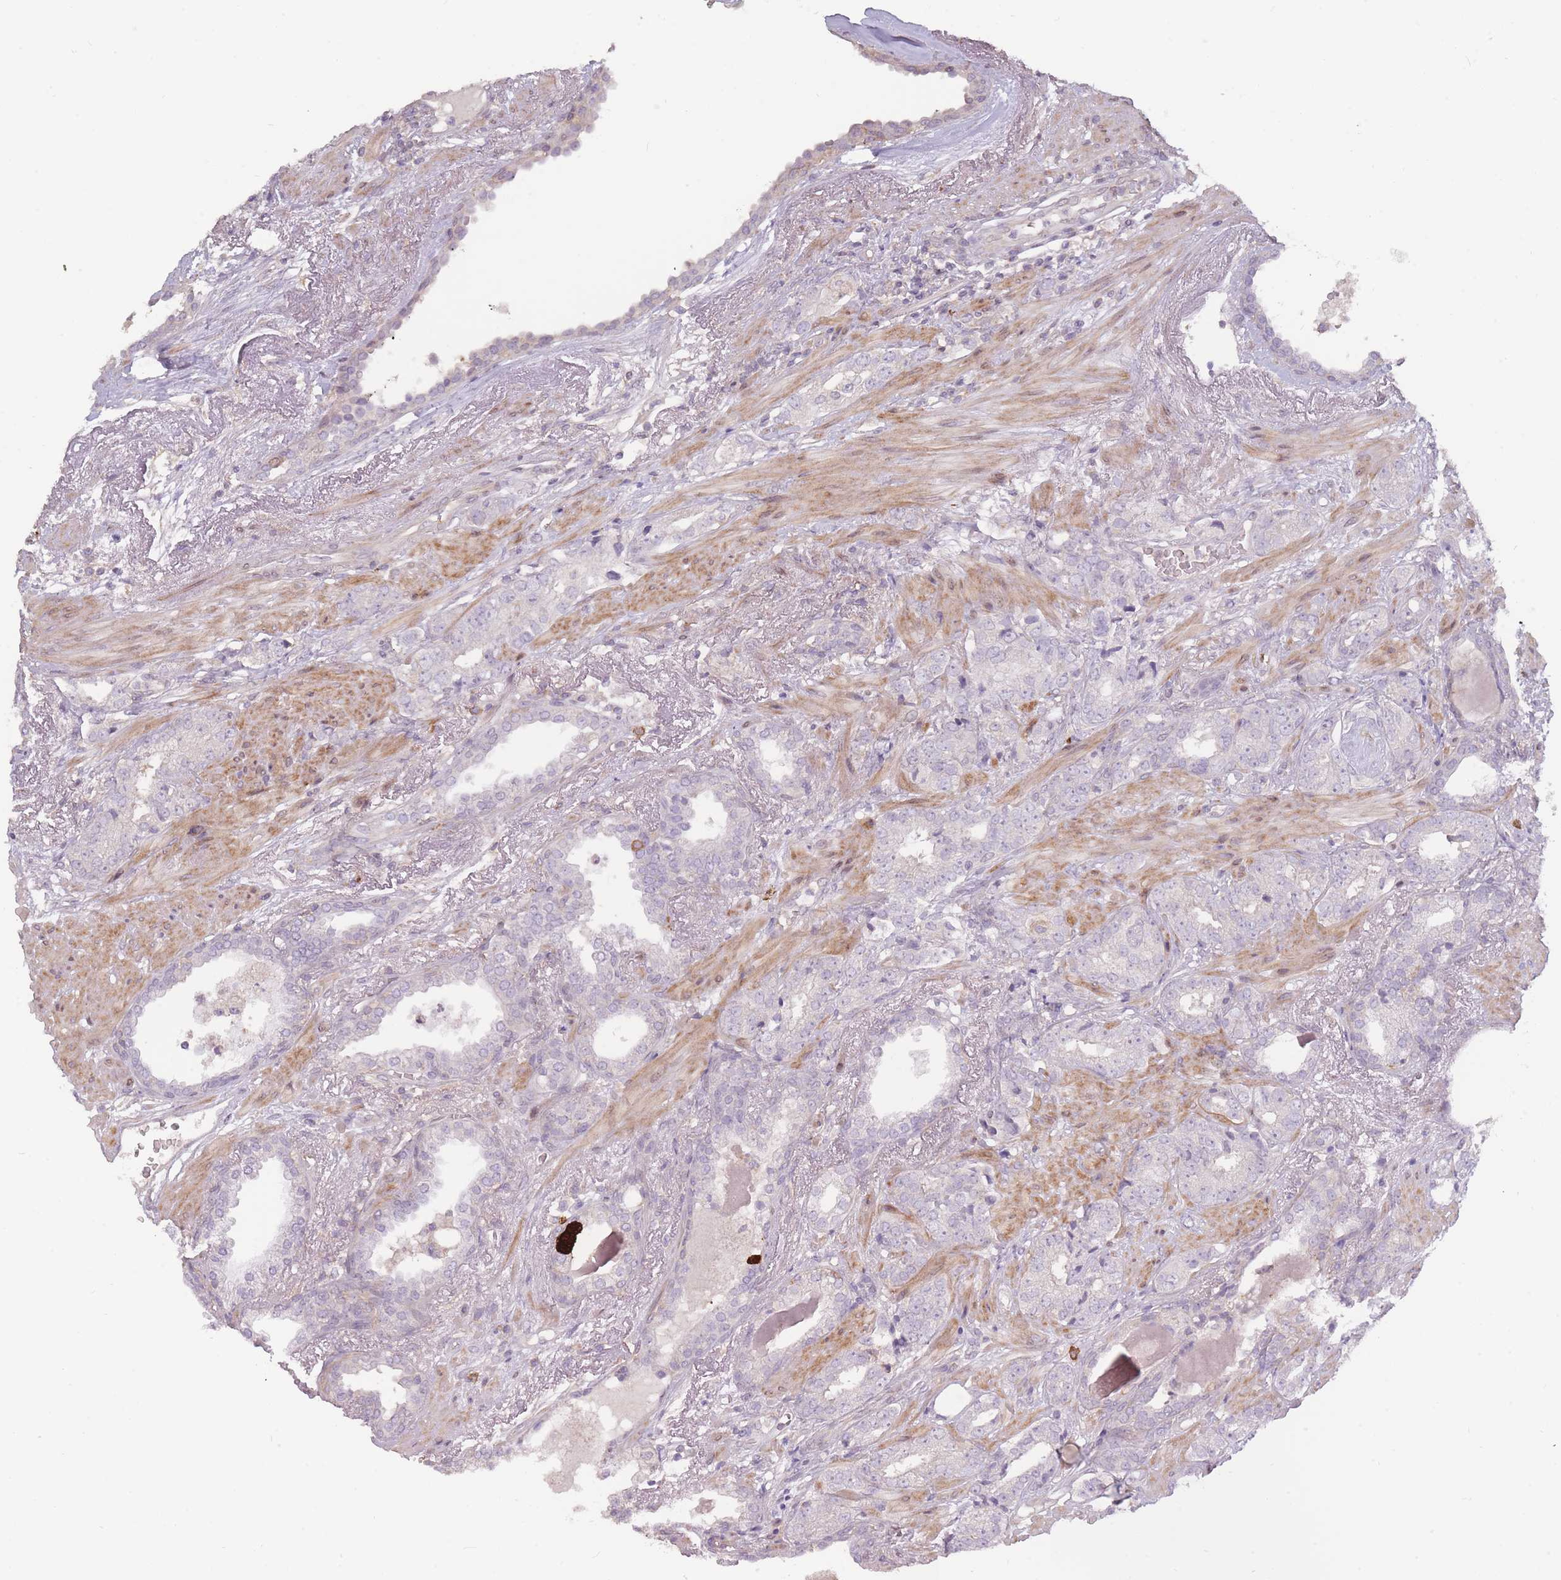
{"staining": {"intensity": "negative", "quantity": "none", "location": "none"}, "tissue": "prostate cancer", "cell_type": "Tumor cells", "image_type": "cancer", "snomed": [{"axis": "morphology", "description": "Adenocarcinoma, High grade"}, {"axis": "topography", "description": "Prostate"}], "caption": "Prostate cancer (adenocarcinoma (high-grade)) was stained to show a protein in brown. There is no significant expression in tumor cells.", "gene": "TET3", "patient": {"sex": "male", "age": 71}}